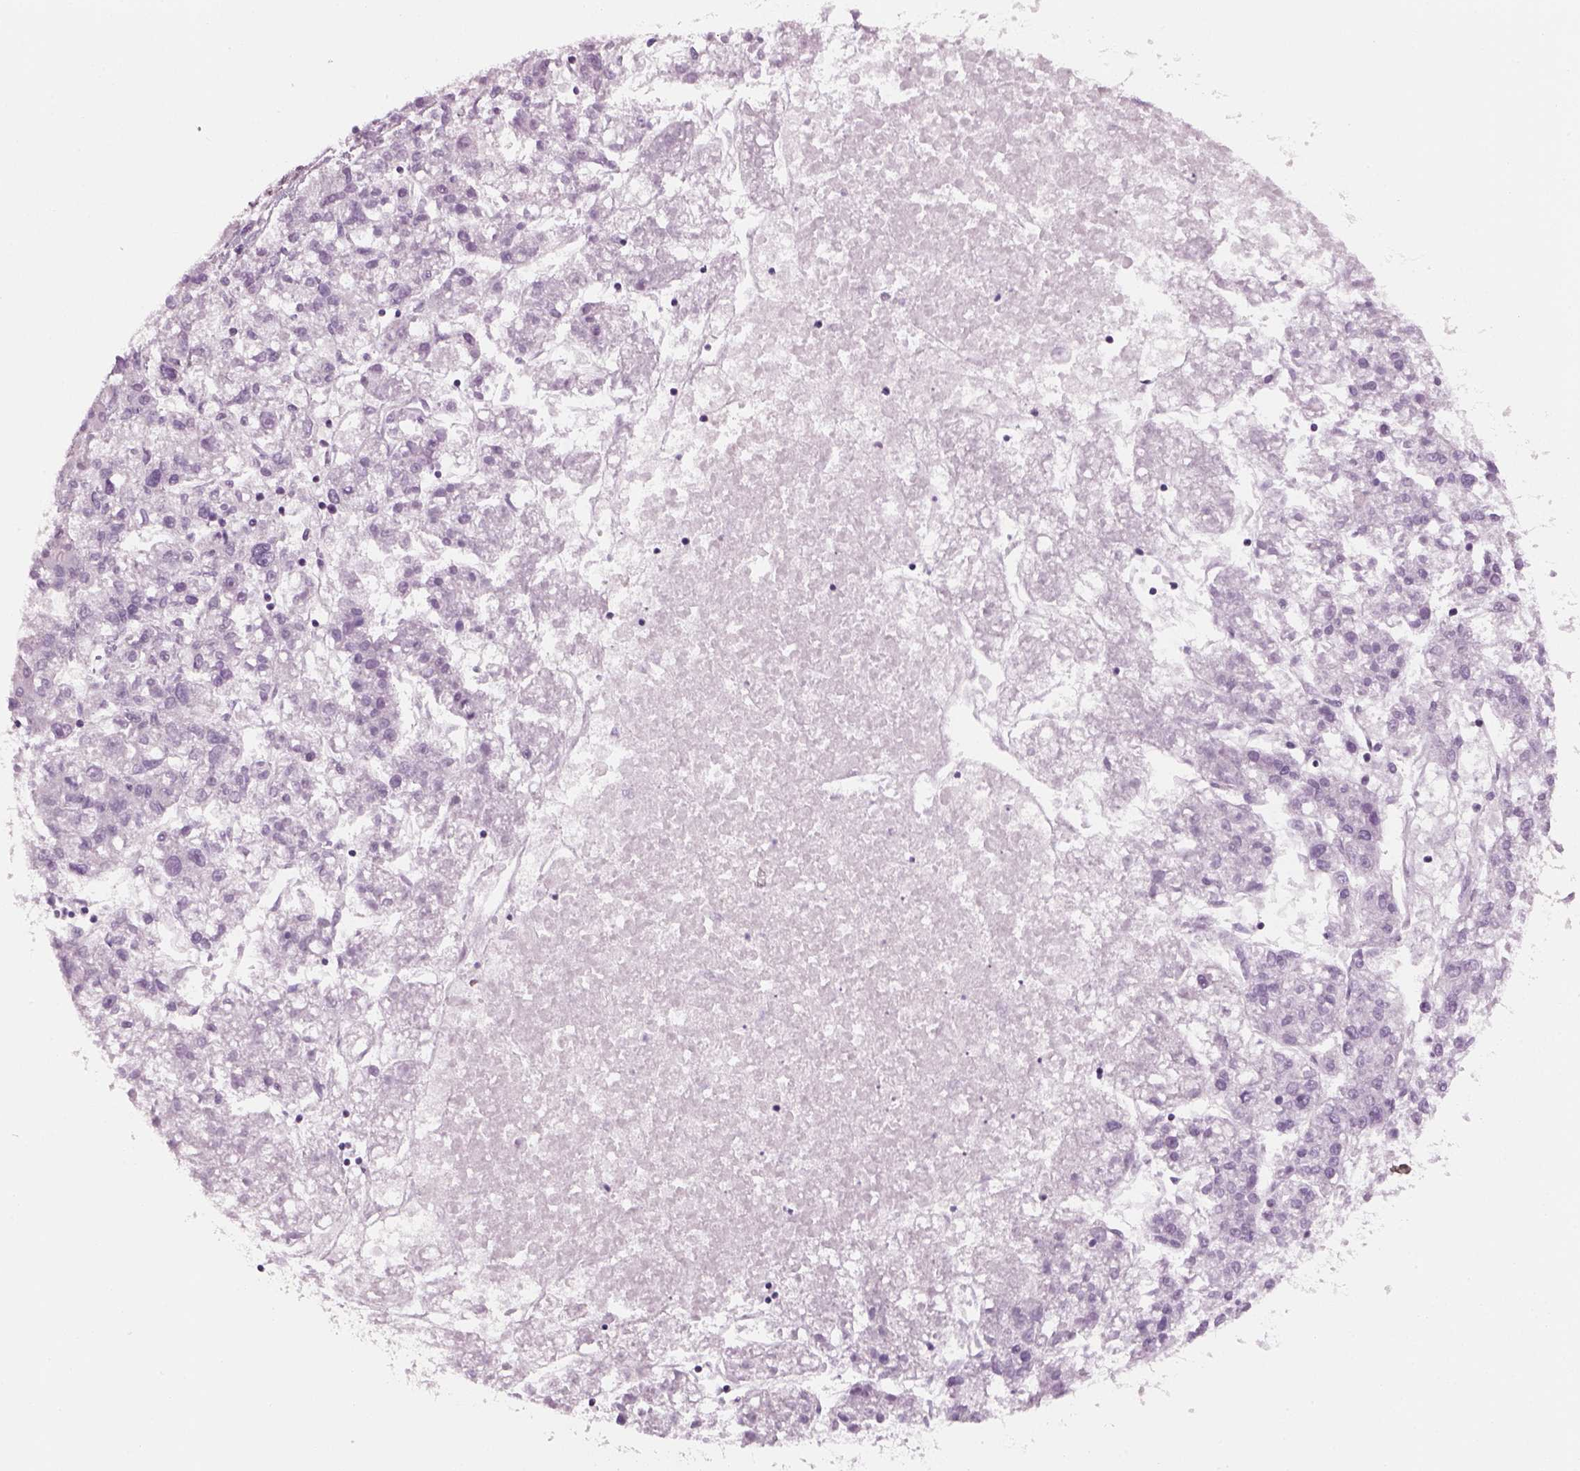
{"staining": {"intensity": "negative", "quantity": "none", "location": "none"}, "tissue": "liver cancer", "cell_type": "Tumor cells", "image_type": "cancer", "snomed": [{"axis": "morphology", "description": "Carcinoma, Hepatocellular, NOS"}, {"axis": "topography", "description": "Liver"}], "caption": "A photomicrograph of human liver cancer (hepatocellular carcinoma) is negative for staining in tumor cells. The staining is performed using DAB brown chromogen with nuclei counter-stained in using hematoxylin.", "gene": "KCNG2", "patient": {"sex": "male", "age": 56}}